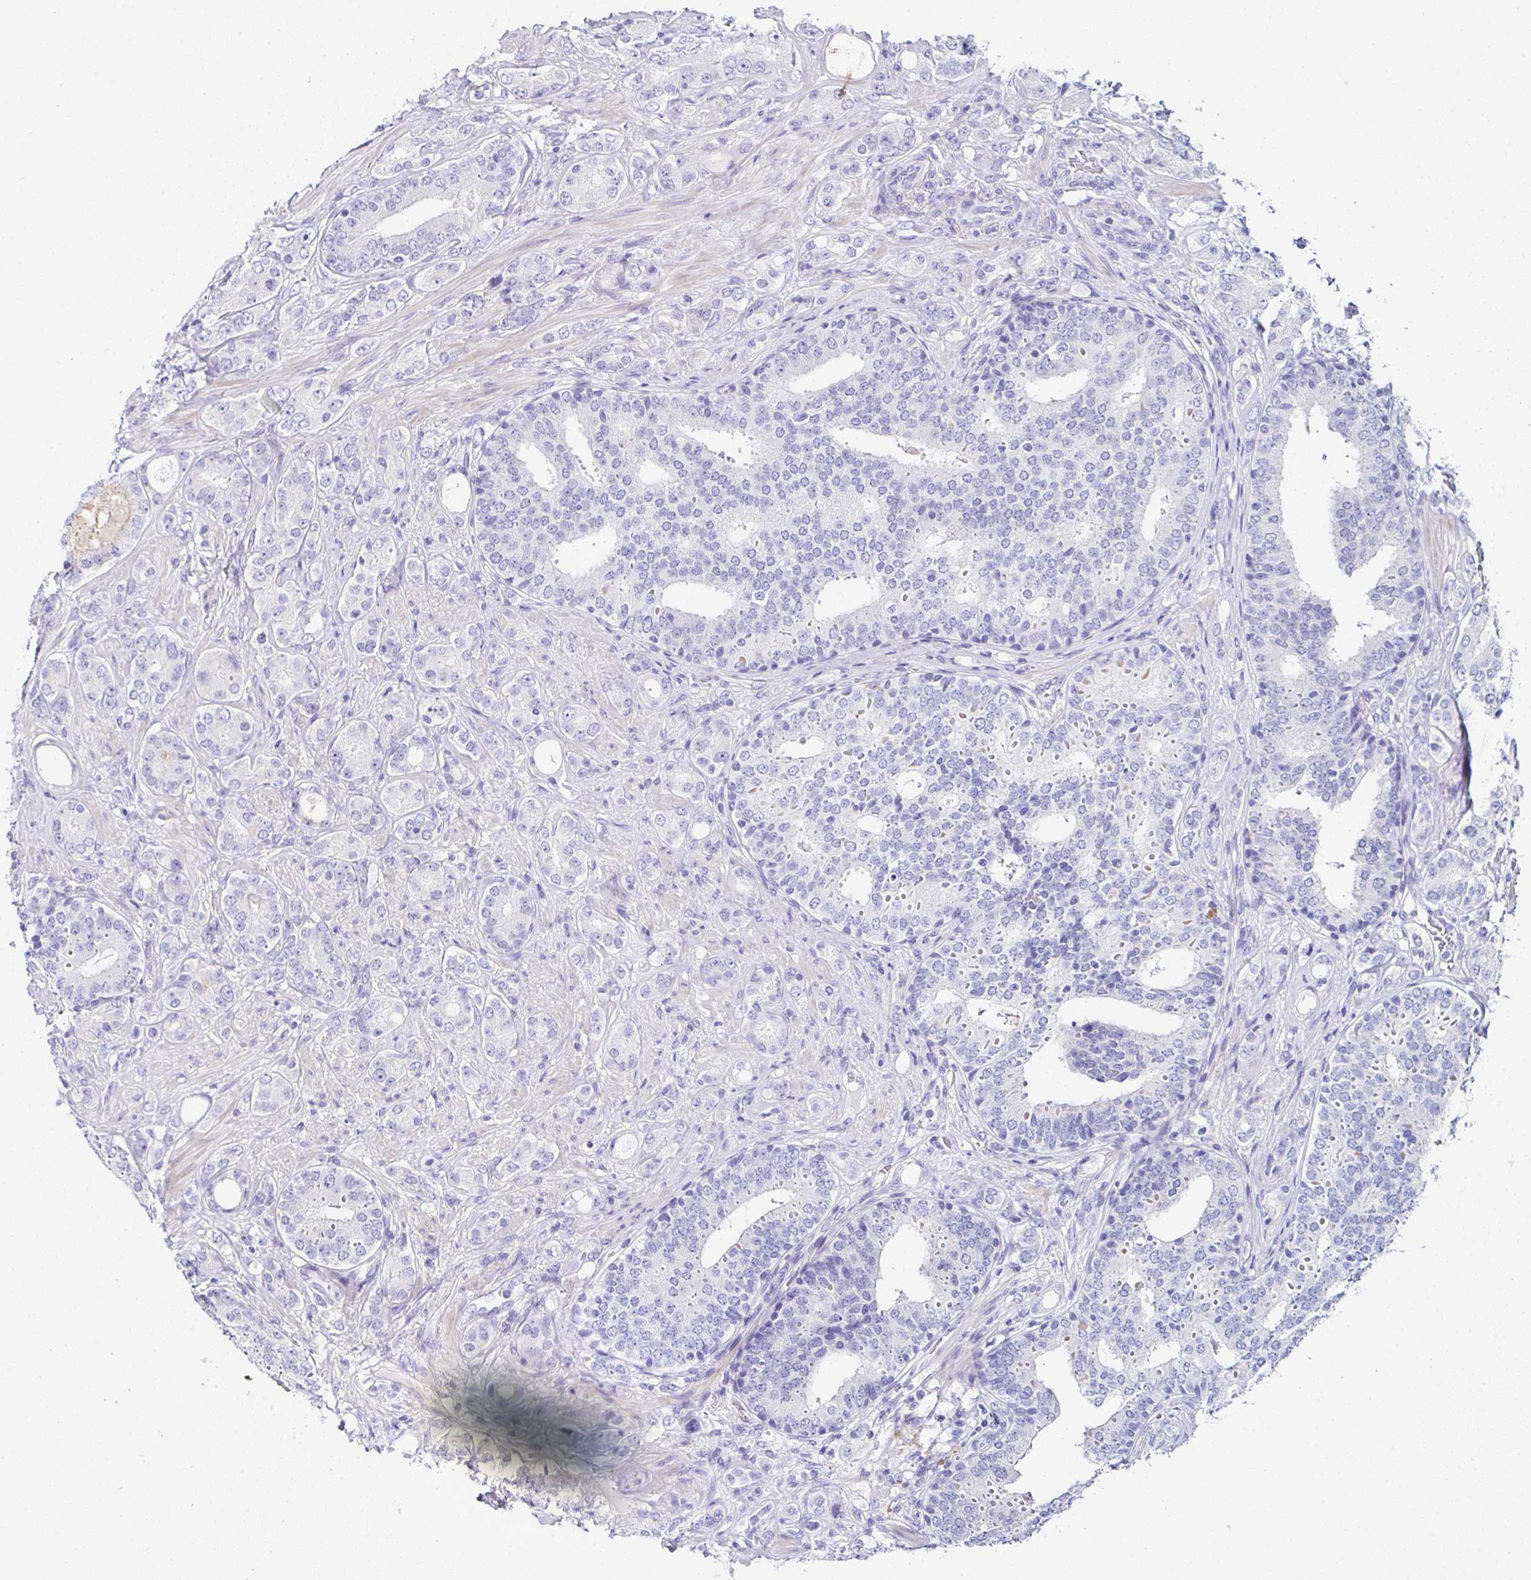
{"staining": {"intensity": "negative", "quantity": "none", "location": "none"}, "tissue": "prostate cancer", "cell_type": "Tumor cells", "image_type": "cancer", "snomed": [{"axis": "morphology", "description": "Adenocarcinoma, High grade"}, {"axis": "topography", "description": "Prostate"}], "caption": "Protein analysis of prostate cancer (adenocarcinoma (high-grade)) displays no significant expression in tumor cells. (Immunohistochemistry, brightfield microscopy, high magnification).", "gene": "UGT3A1", "patient": {"sex": "male", "age": 62}}